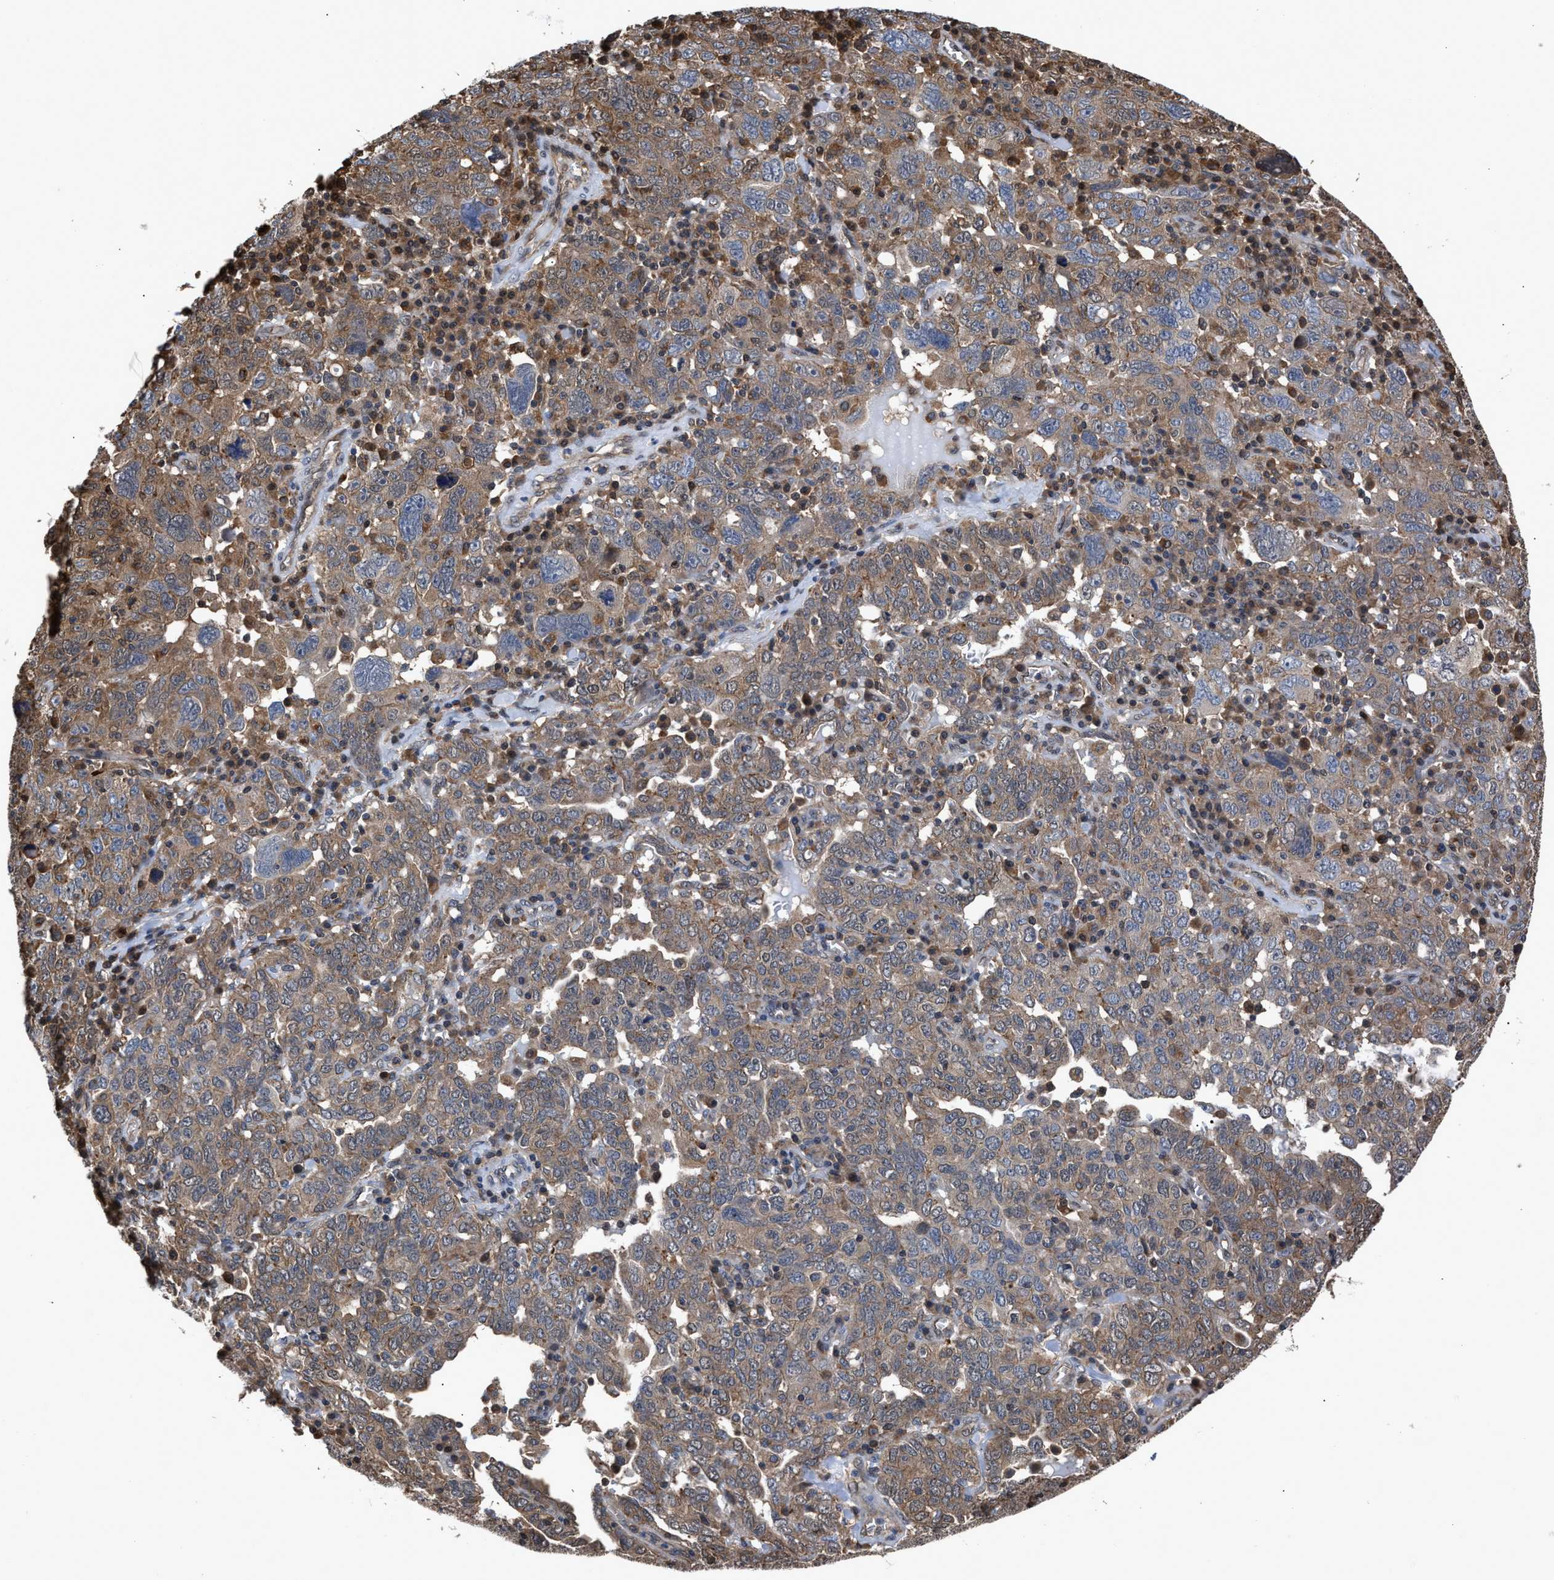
{"staining": {"intensity": "weak", "quantity": ">75%", "location": "cytoplasmic/membranous"}, "tissue": "ovarian cancer", "cell_type": "Tumor cells", "image_type": "cancer", "snomed": [{"axis": "morphology", "description": "Carcinoma, endometroid"}, {"axis": "topography", "description": "Ovary"}], "caption": "An image showing weak cytoplasmic/membranous staining in approximately >75% of tumor cells in ovarian cancer (endometroid carcinoma), as visualized by brown immunohistochemical staining.", "gene": "SCAI", "patient": {"sex": "female", "age": 62}}